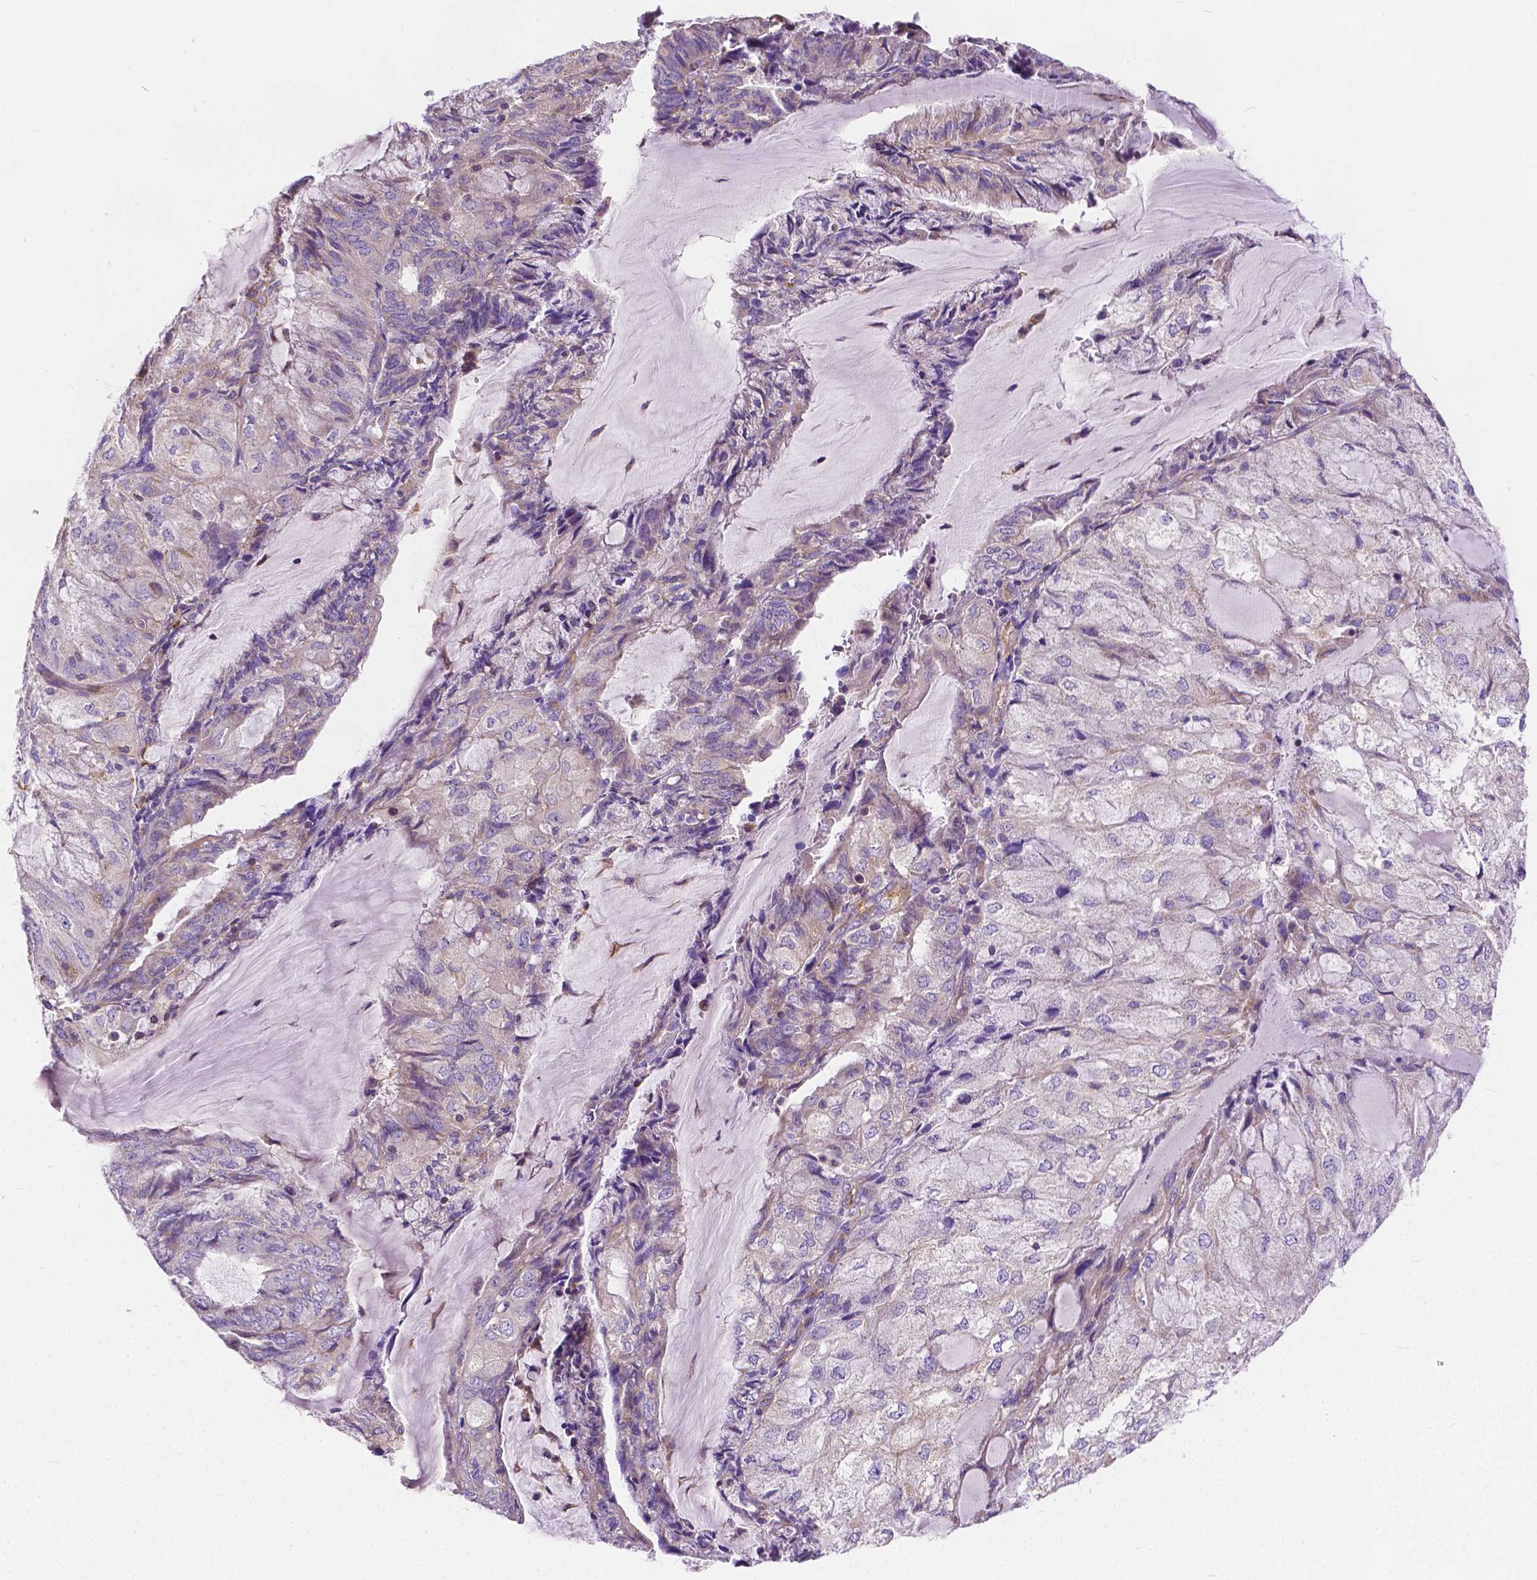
{"staining": {"intensity": "negative", "quantity": "none", "location": "none"}, "tissue": "endometrial cancer", "cell_type": "Tumor cells", "image_type": "cancer", "snomed": [{"axis": "morphology", "description": "Adenocarcinoma, NOS"}, {"axis": "topography", "description": "Endometrium"}], "caption": "Photomicrograph shows no significant protein expression in tumor cells of adenocarcinoma (endometrial).", "gene": "RAB20", "patient": {"sex": "female", "age": 81}}